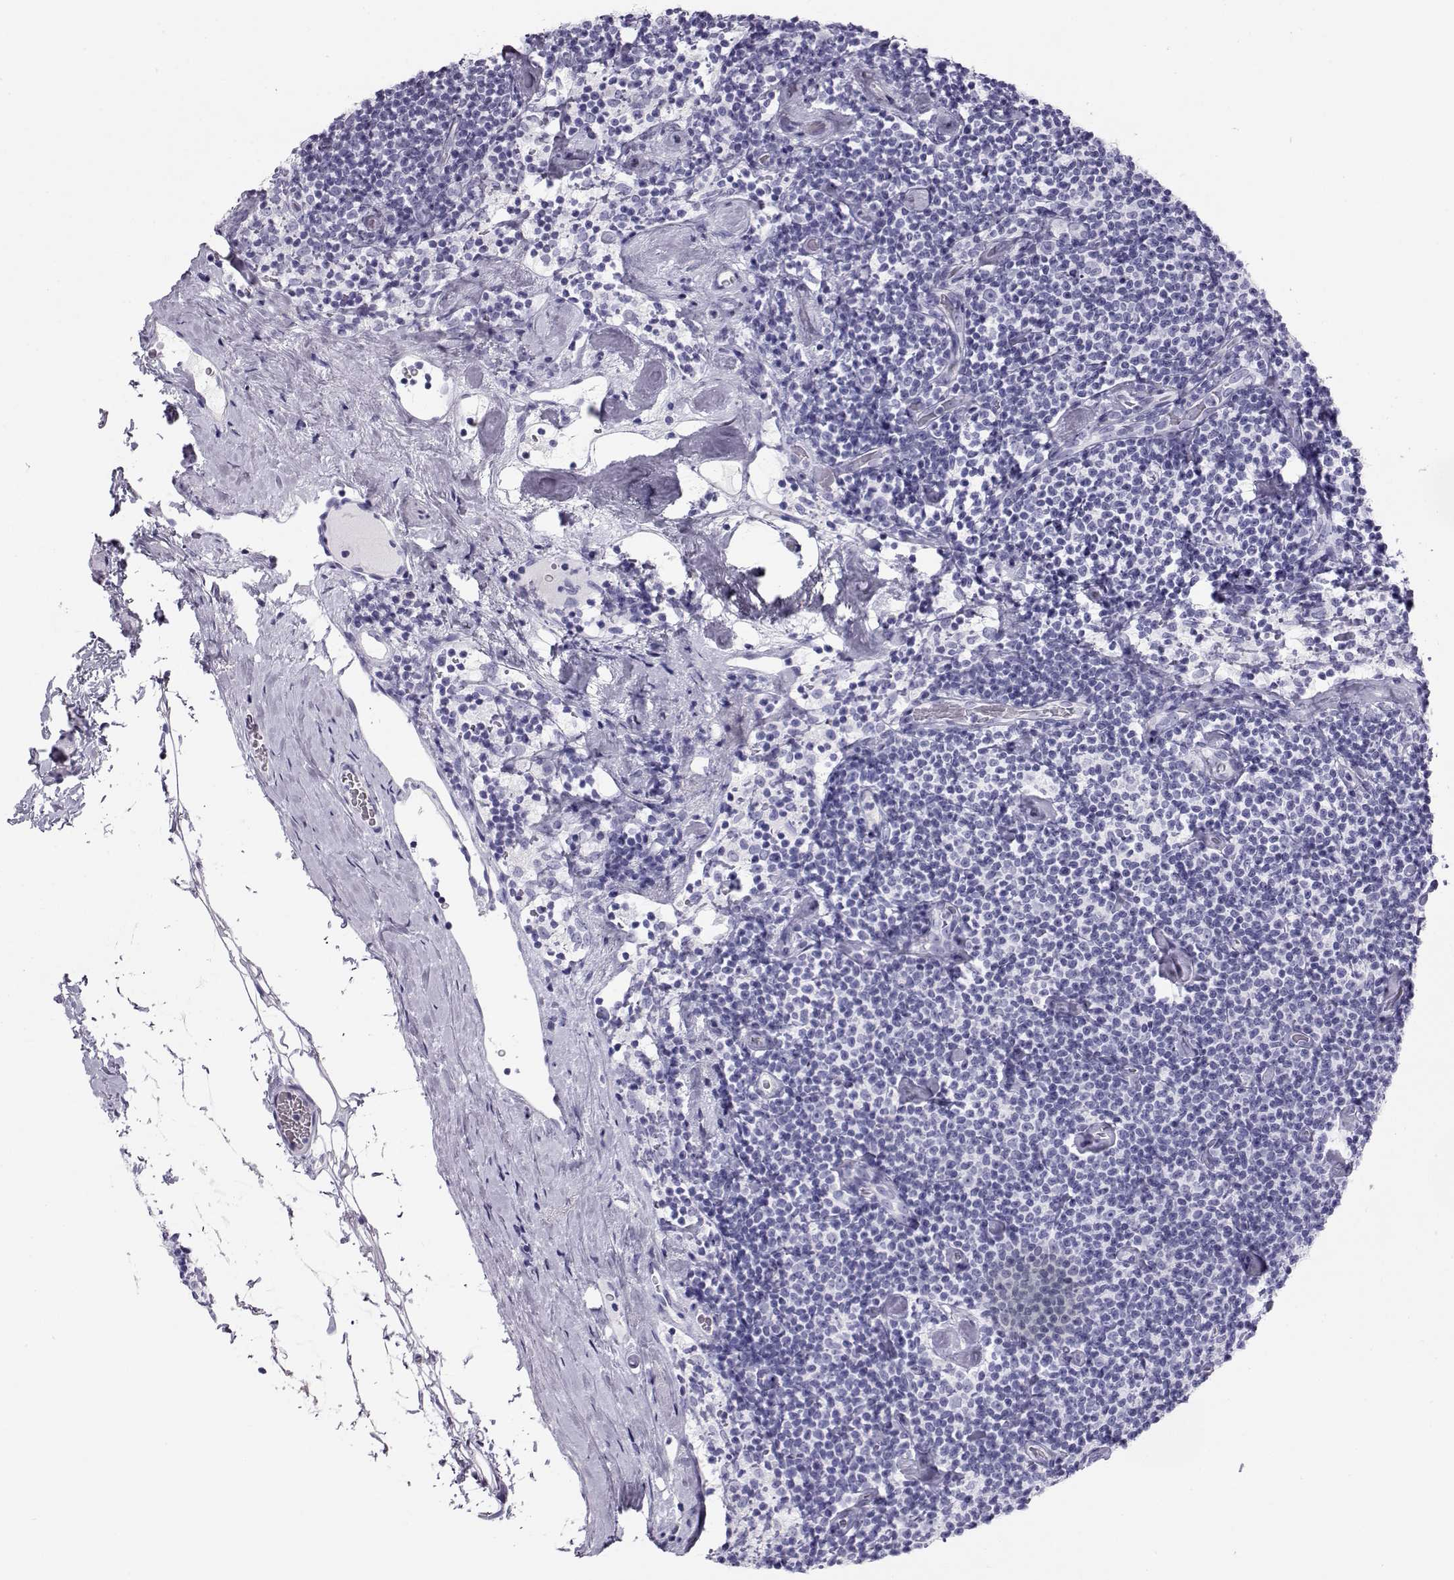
{"staining": {"intensity": "negative", "quantity": "none", "location": "none"}, "tissue": "lymphoma", "cell_type": "Tumor cells", "image_type": "cancer", "snomed": [{"axis": "morphology", "description": "Malignant lymphoma, non-Hodgkin's type, Low grade"}, {"axis": "topography", "description": "Lymph node"}], "caption": "DAB (3,3'-diaminobenzidine) immunohistochemical staining of human lymphoma reveals no significant staining in tumor cells.", "gene": "RD3", "patient": {"sex": "male", "age": 81}}